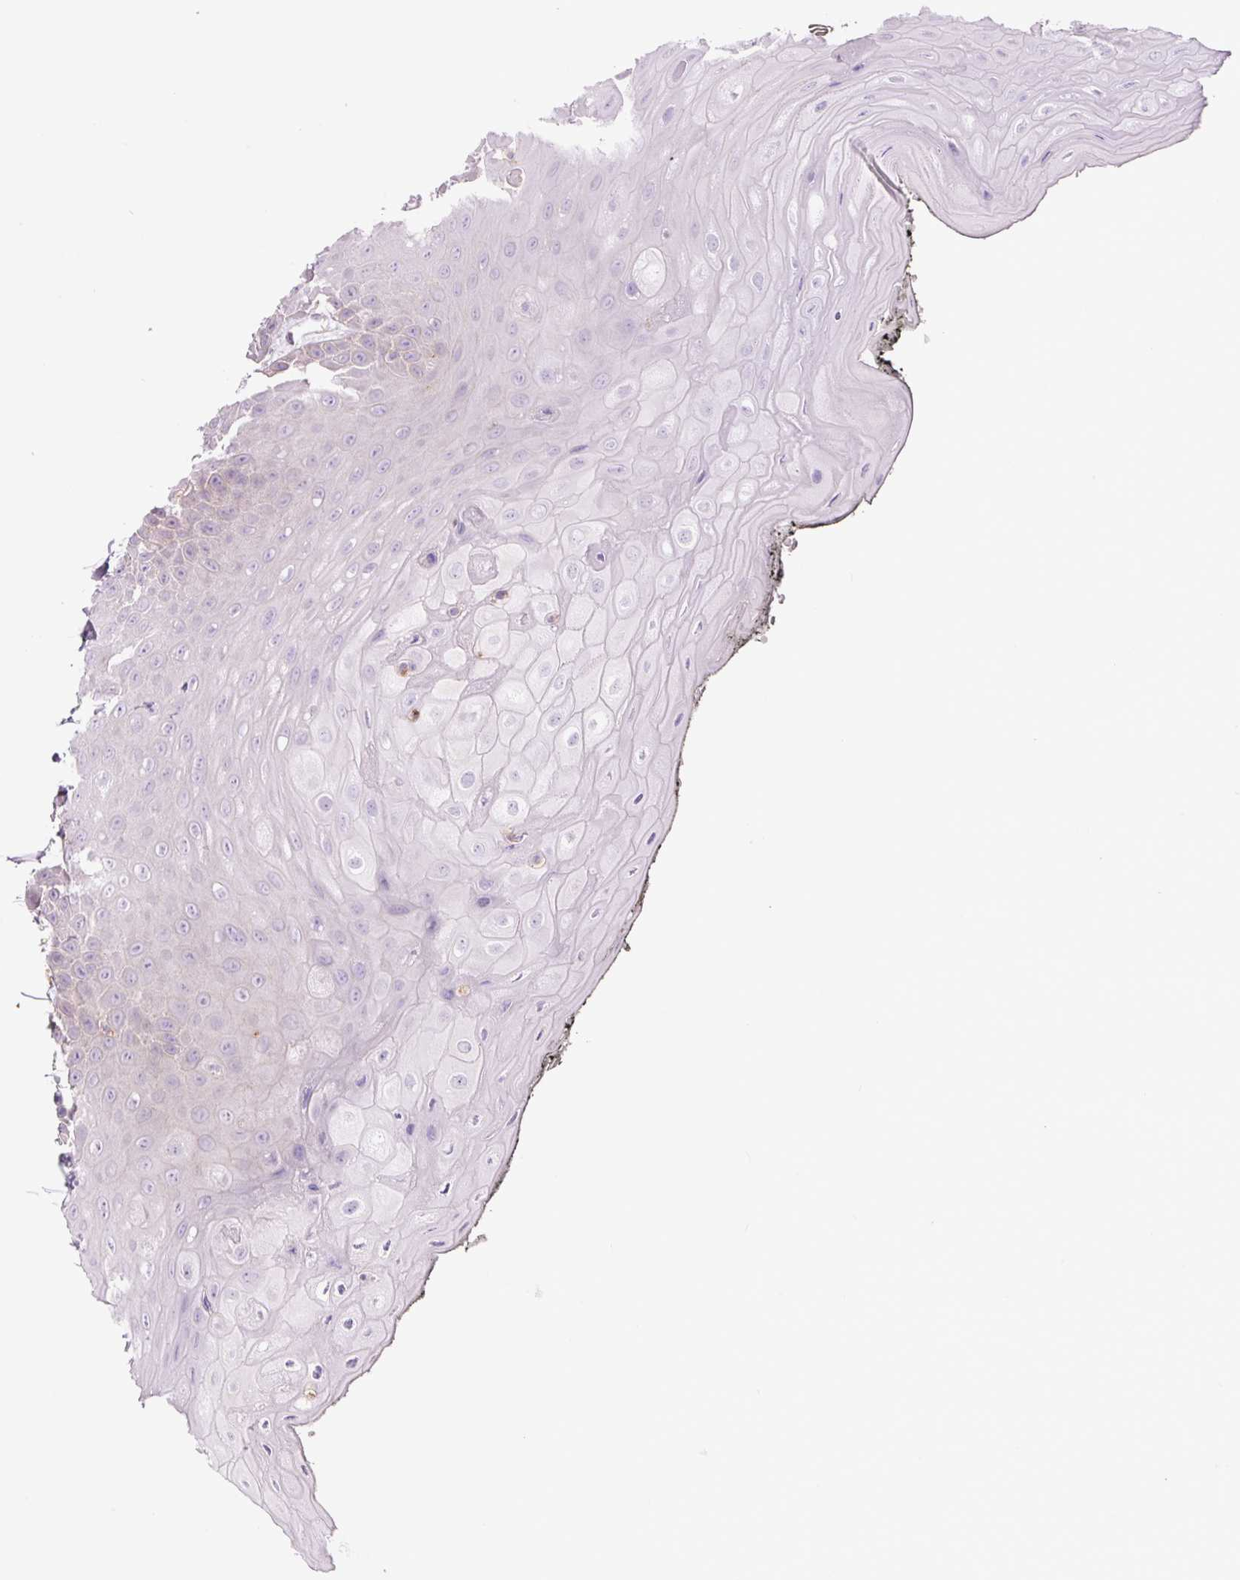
{"staining": {"intensity": "weak", "quantity": "<25%", "location": "cytoplasmic/membranous"}, "tissue": "oral mucosa", "cell_type": "Squamous epithelial cells", "image_type": "normal", "snomed": [{"axis": "morphology", "description": "Normal tissue, NOS"}, {"axis": "topography", "description": "Oral tissue"}, {"axis": "topography", "description": "Tounge, NOS"}], "caption": "The IHC image has no significant expression in squamous epithelial cells of oral mucosa.", "gene": "SH2D6", "patient": {"sex": "female", "age": 59}}